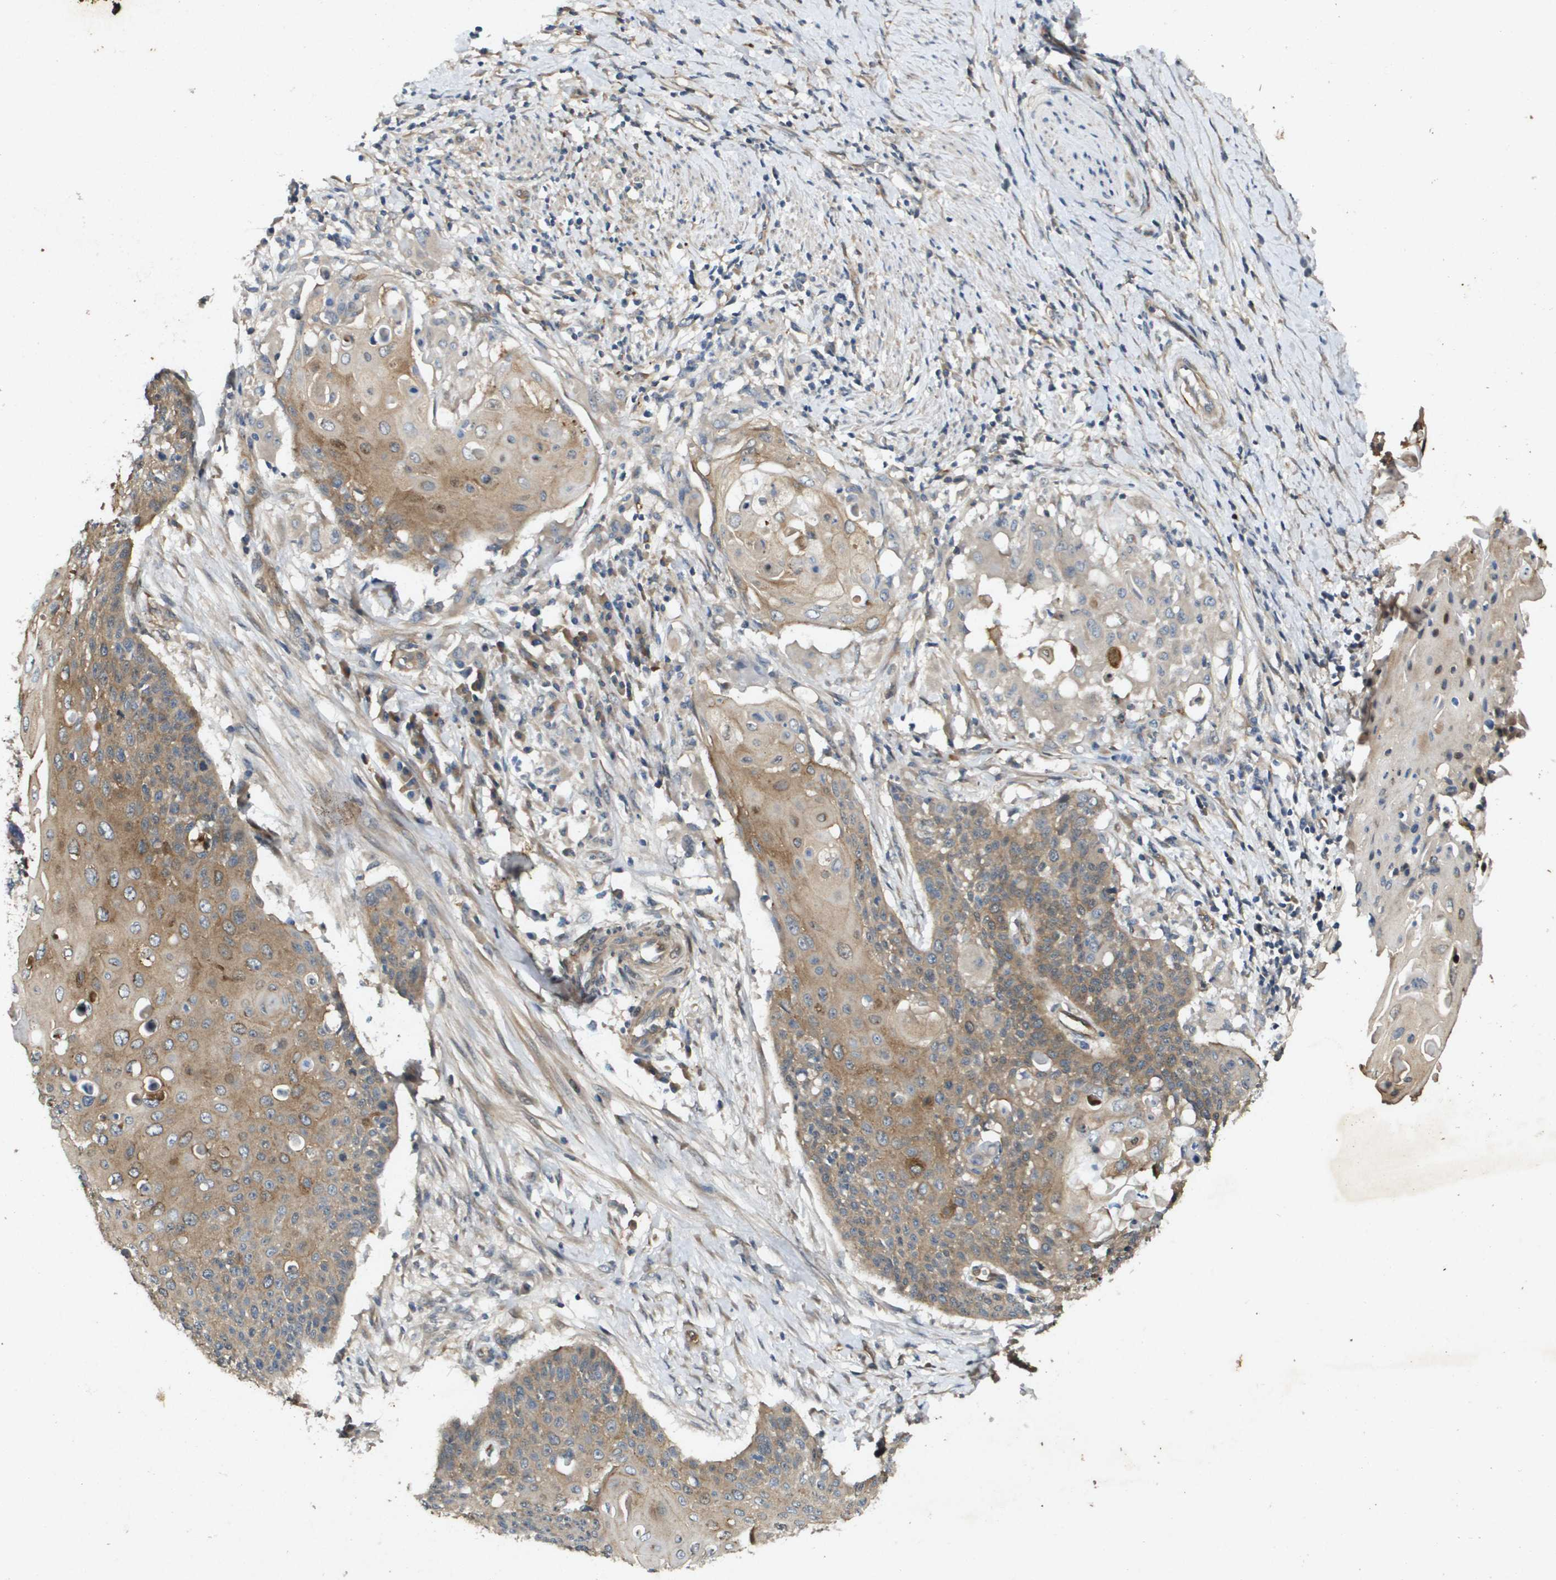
{"staining": {"intensity": "moderate", "quantity": ">75%", "location": "cytoplasmic/membranous"}, "tissue": "cervical cancer", "cell_type": "Tumor cells", "image_type": "cancer", "snomed": [{"axis": "morphology", "description": "Squamous cell carcinoma, NOS"}, {"axis": "topography", "description": "Cervix"}], "caption": "The immunohistochemical stain highlights moderate cytoplasmic/membranous expression in tumor cells of cervical cancer (squamous cell carcinoma) tissue.", "gene": "PGAP3", "patient": {"sex": "female", "age": 39}}